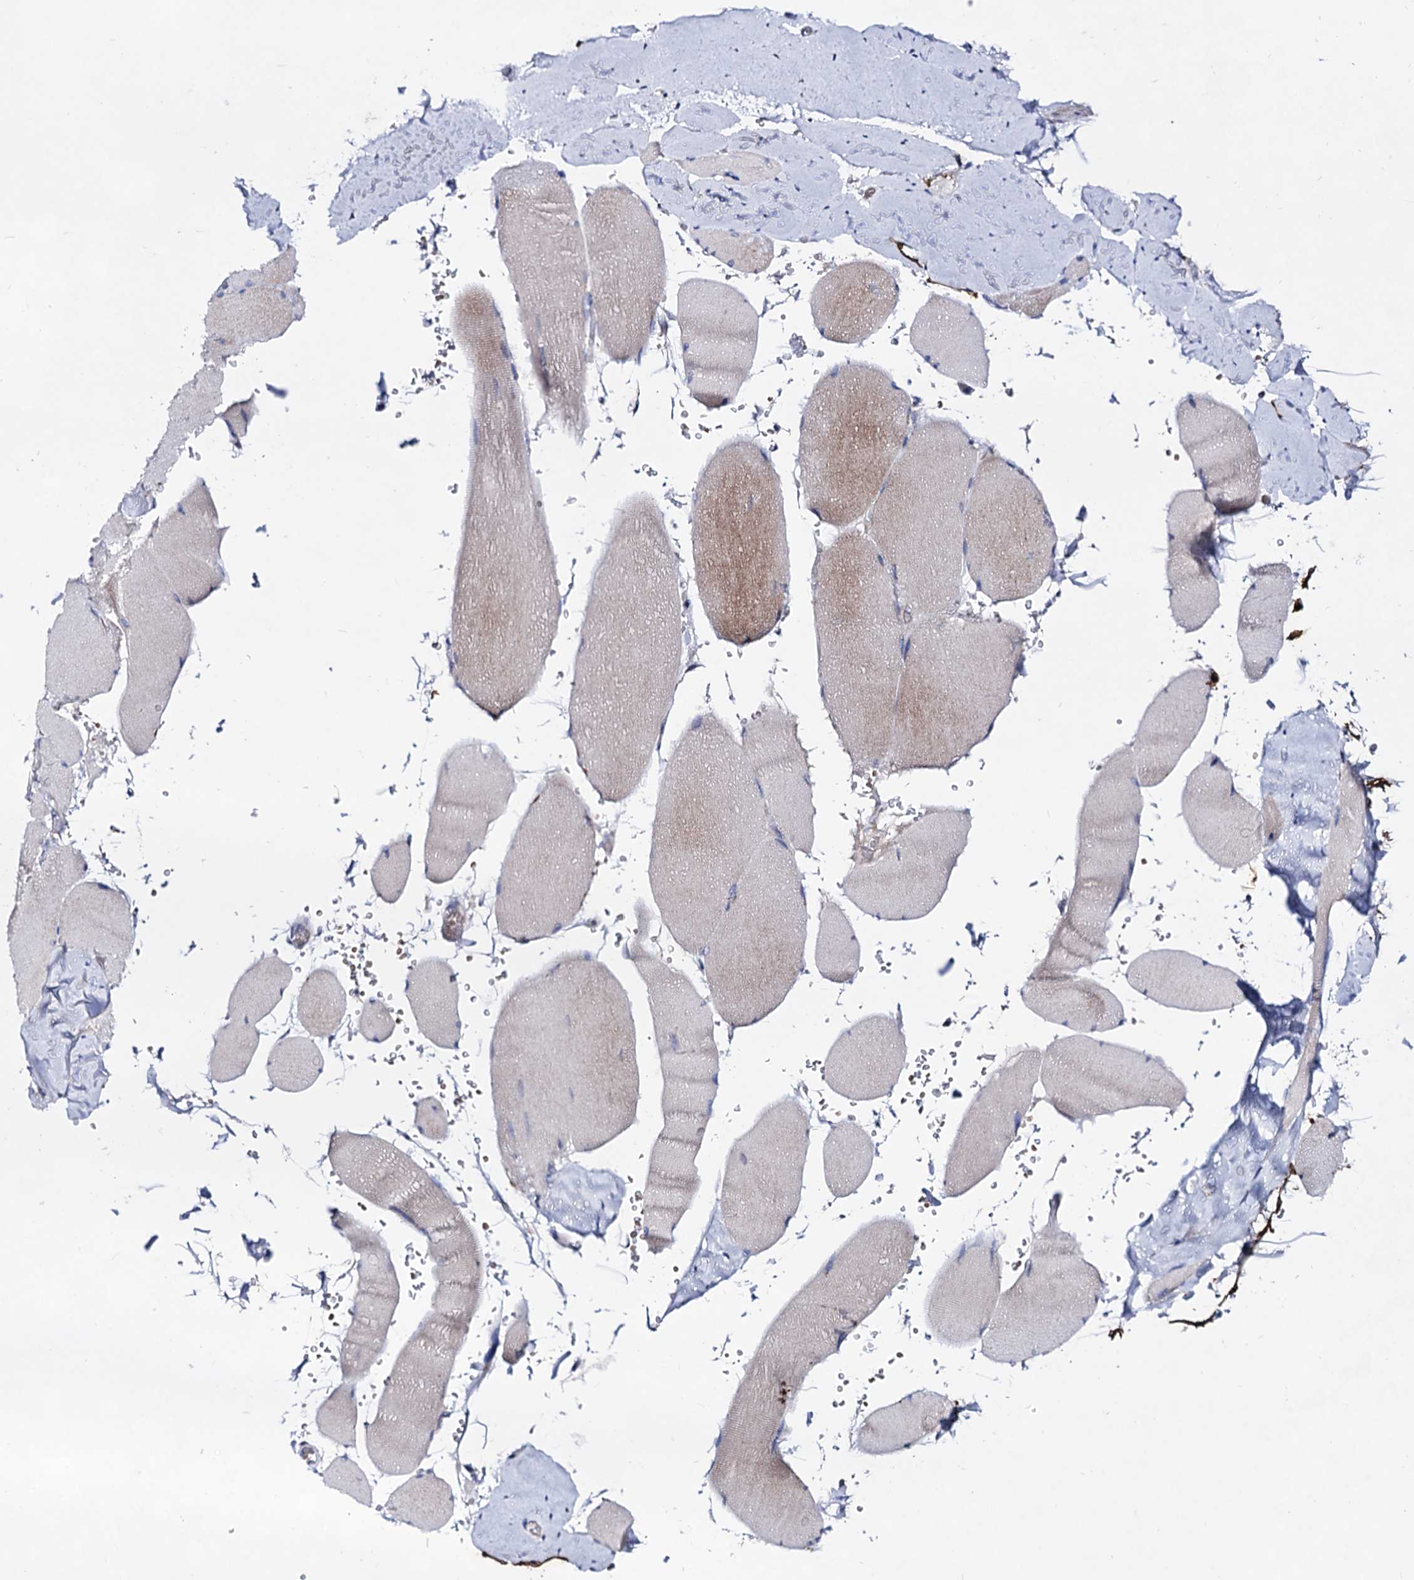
{"staining": {"intensity": "weak", "quantity": "25%-75%", "location": "cytoplasmic/membranous"}, "tissue": "skeletal muscle", "cell_type": "Myocytes", "image_type": "normal", "snomed": [{"axis": "morphology", "description": "Normal tissue, NOS"}, {"axis": "topography", "description": "Skeletal muscle"}, {"axis": "topography", "description": "Head-Neck"}], "caption": "This histopathology image demonstrates immunohistochemistry (IHC) staining of benign human skeletal muscle, with low weak cytoplasmic/membranous positivity in about 25%-75% of myocytes.", "gene": "PLIN1", "patient": {"sex": "male", "age": 66}}